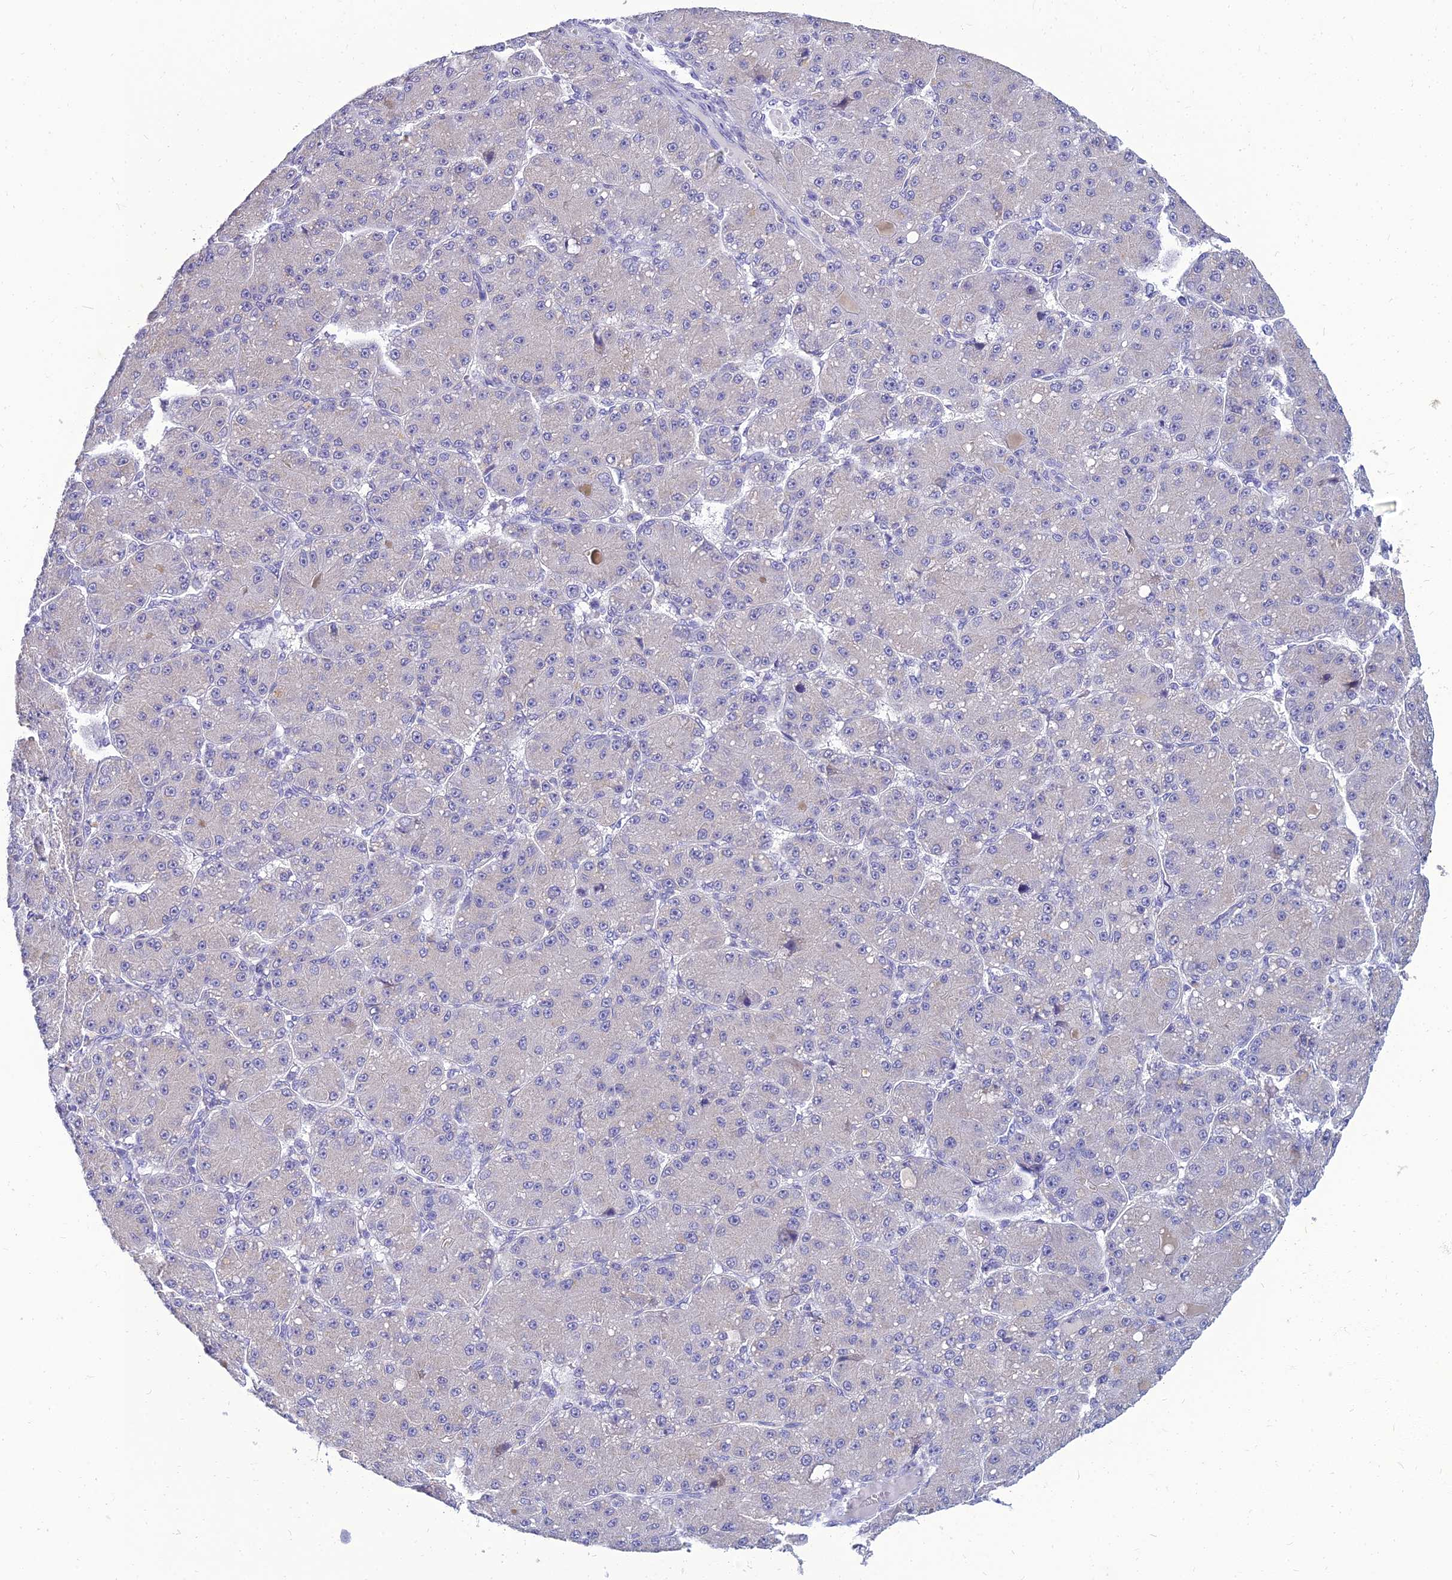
{"staining": {"intensity": "negative", "quantity": "none", "location": "none"}, "tissue": "liver cancer", "cell_type": "Tumor cells", "image_type": "cancer", "snomed": [{"axis": "morphology", "description": "Carcinoma, Hepatocellular, NOS"}, {"axis": "topography", "description": "Liver"}], "caption": "Protein analysis of liver hepatocellular carcinoma shows no significant staining in tumor cells.", "gene": "NPY", "patient": {"sex": "male", "age": 67}}